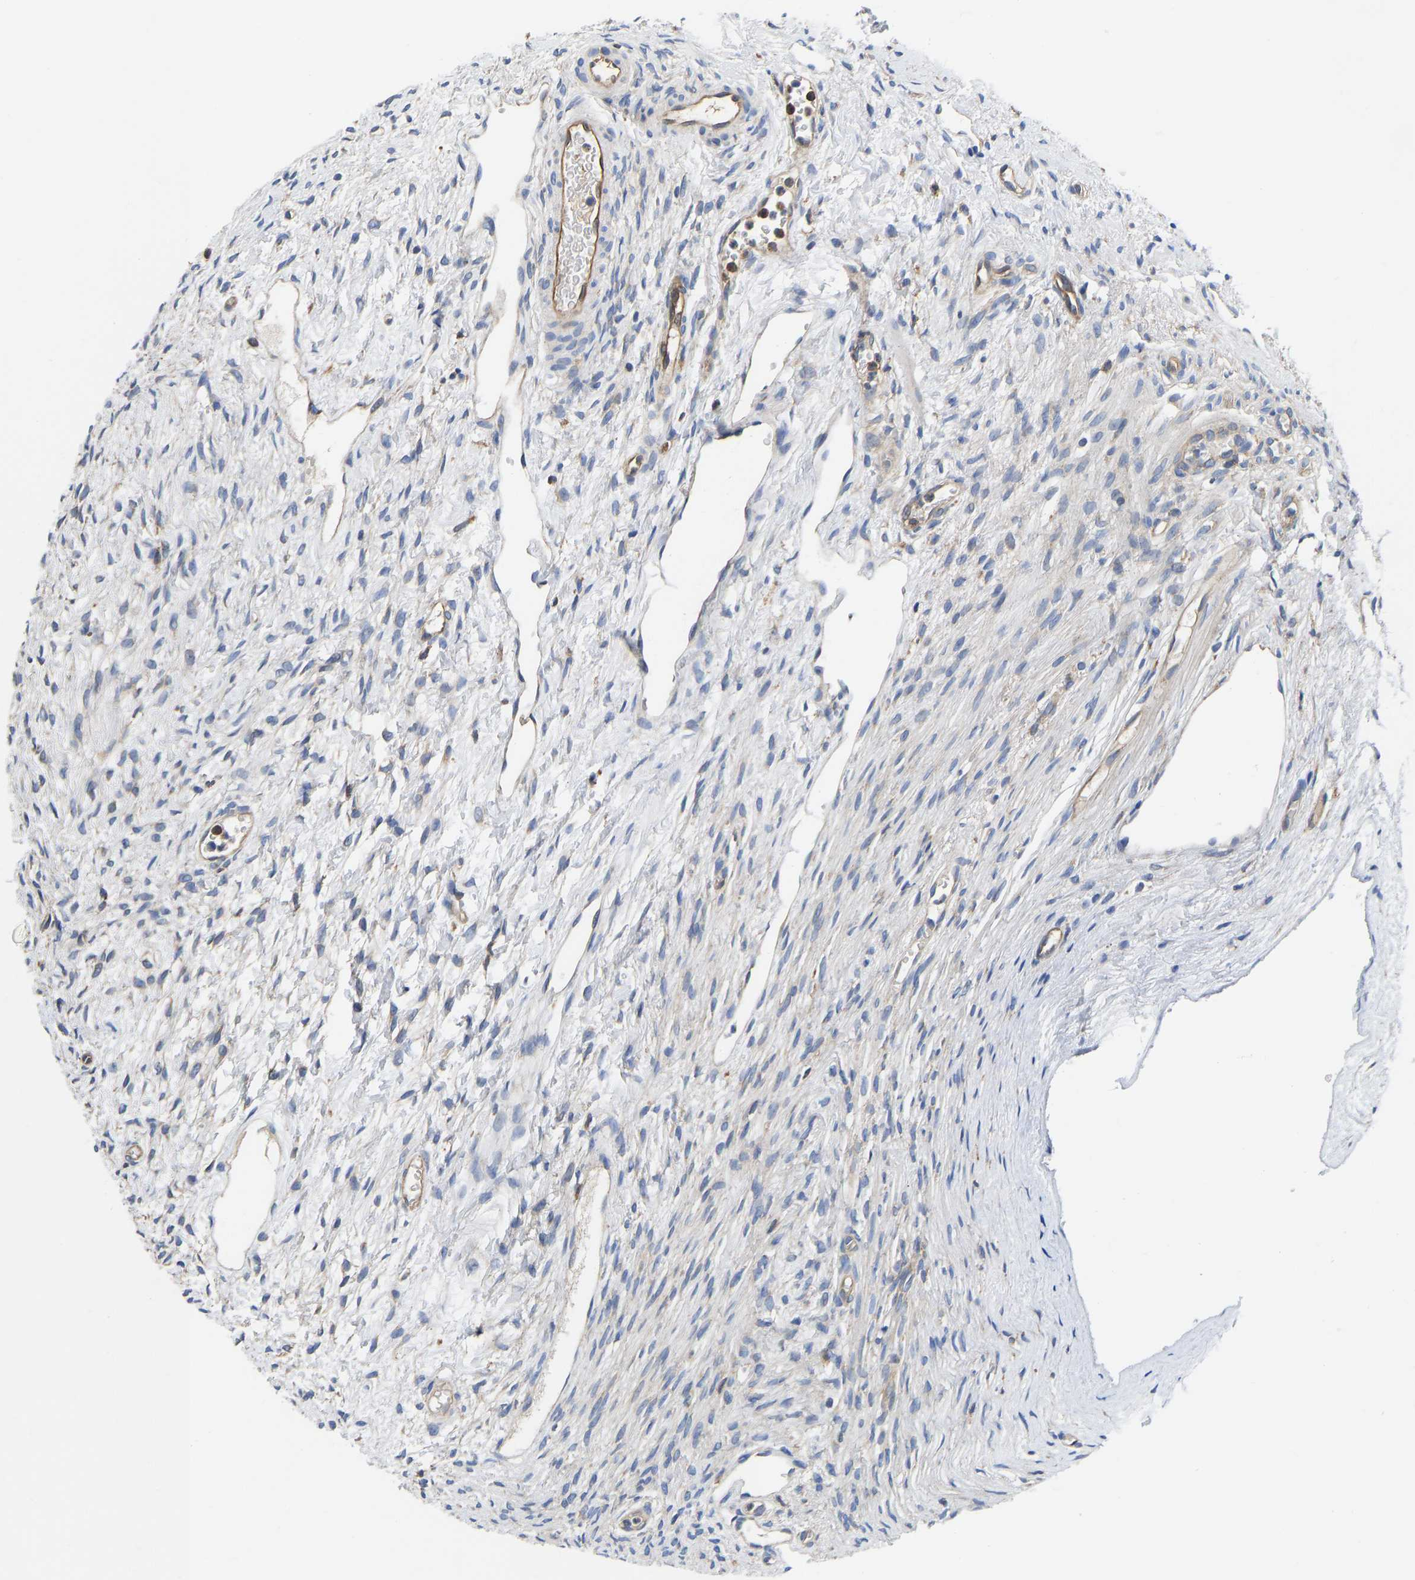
{"staining": {"intensity": "moderate", "quantity": ">75%", "location": "cytoplasmic/membranous"}, "tissue": "ovary", "cell_type": "Follicle cells", "image_type": "normal", "snomed": [{"axis": "morphology", "description": "Normal tissue, NOS"}, {"axis": "topography", "description": "Ovary"}], "caption": "Ovary stained for a protein demonstrates moderate cytoplasmic/membranous positivity in follicle cells. The protein of interest is stained brown, and the nuclei are stained in blue (DAB IHC with brightfield microscopy, high magnification).", "gene": "FLNB", "patient": {"sex": "female", "age": 33}}